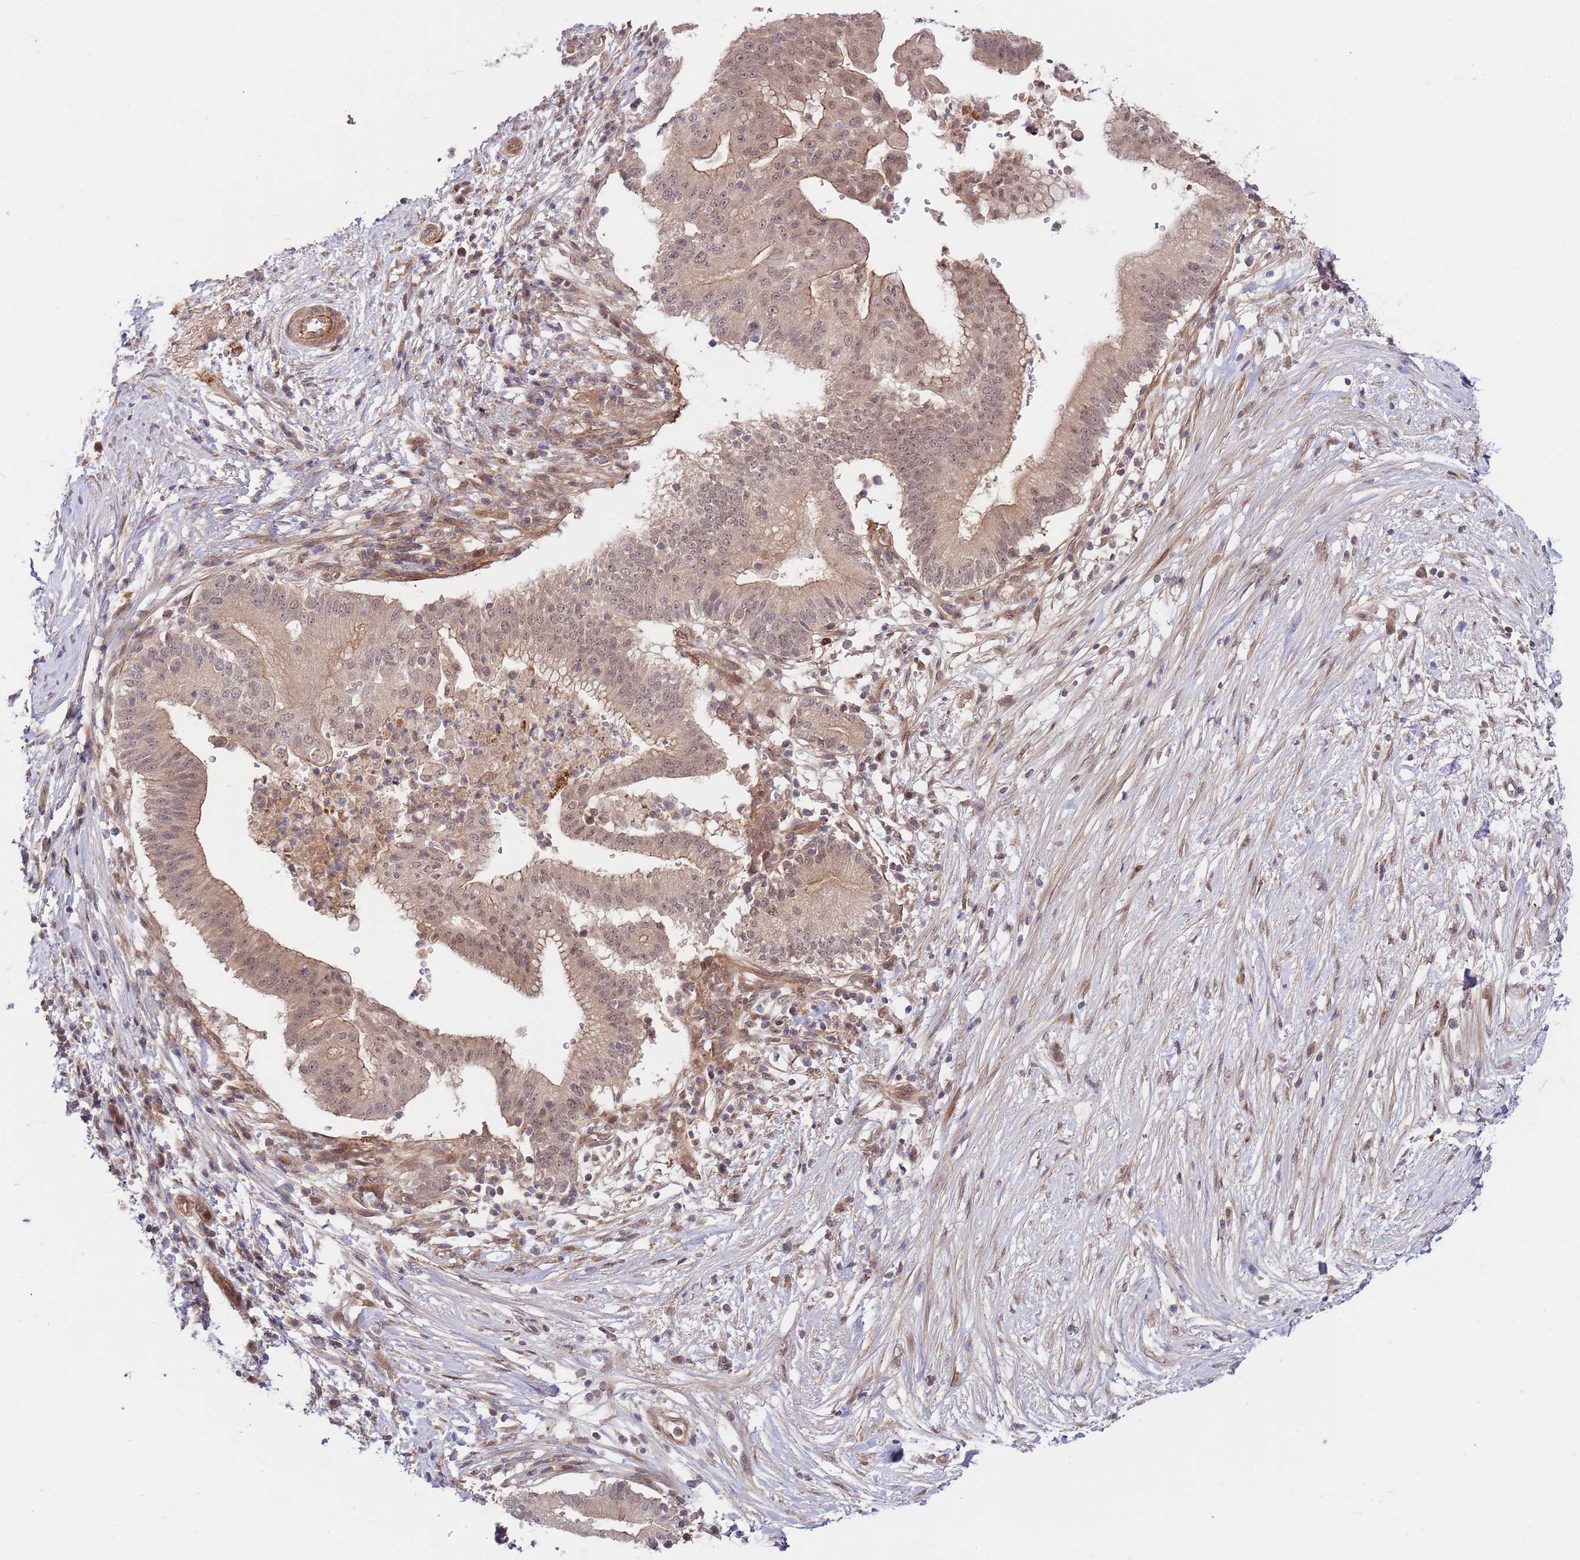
{"staining": {"intensity": "weak", "quantity": ">75%", "location": "cytoplasmic/membranous,nuclear"}, "tissue": "pancreatic cancer", "cell_type": "Tumor cells", "image_type": "cancer", "snomed": [{"axis": "morphology", "description": "Adenocarcinoma, NOS"}, {"axis": "topography", "description": "Pancreas"}], "caption": "Immunohistochemical staining of pancreatic adenocarcinoma displays weak cytoplasmic/membranous and nuclear protein staining in approximately >75% of tumor cells.", "gene": "PRR16", "patient": {"sex": "male", "age": 68}}